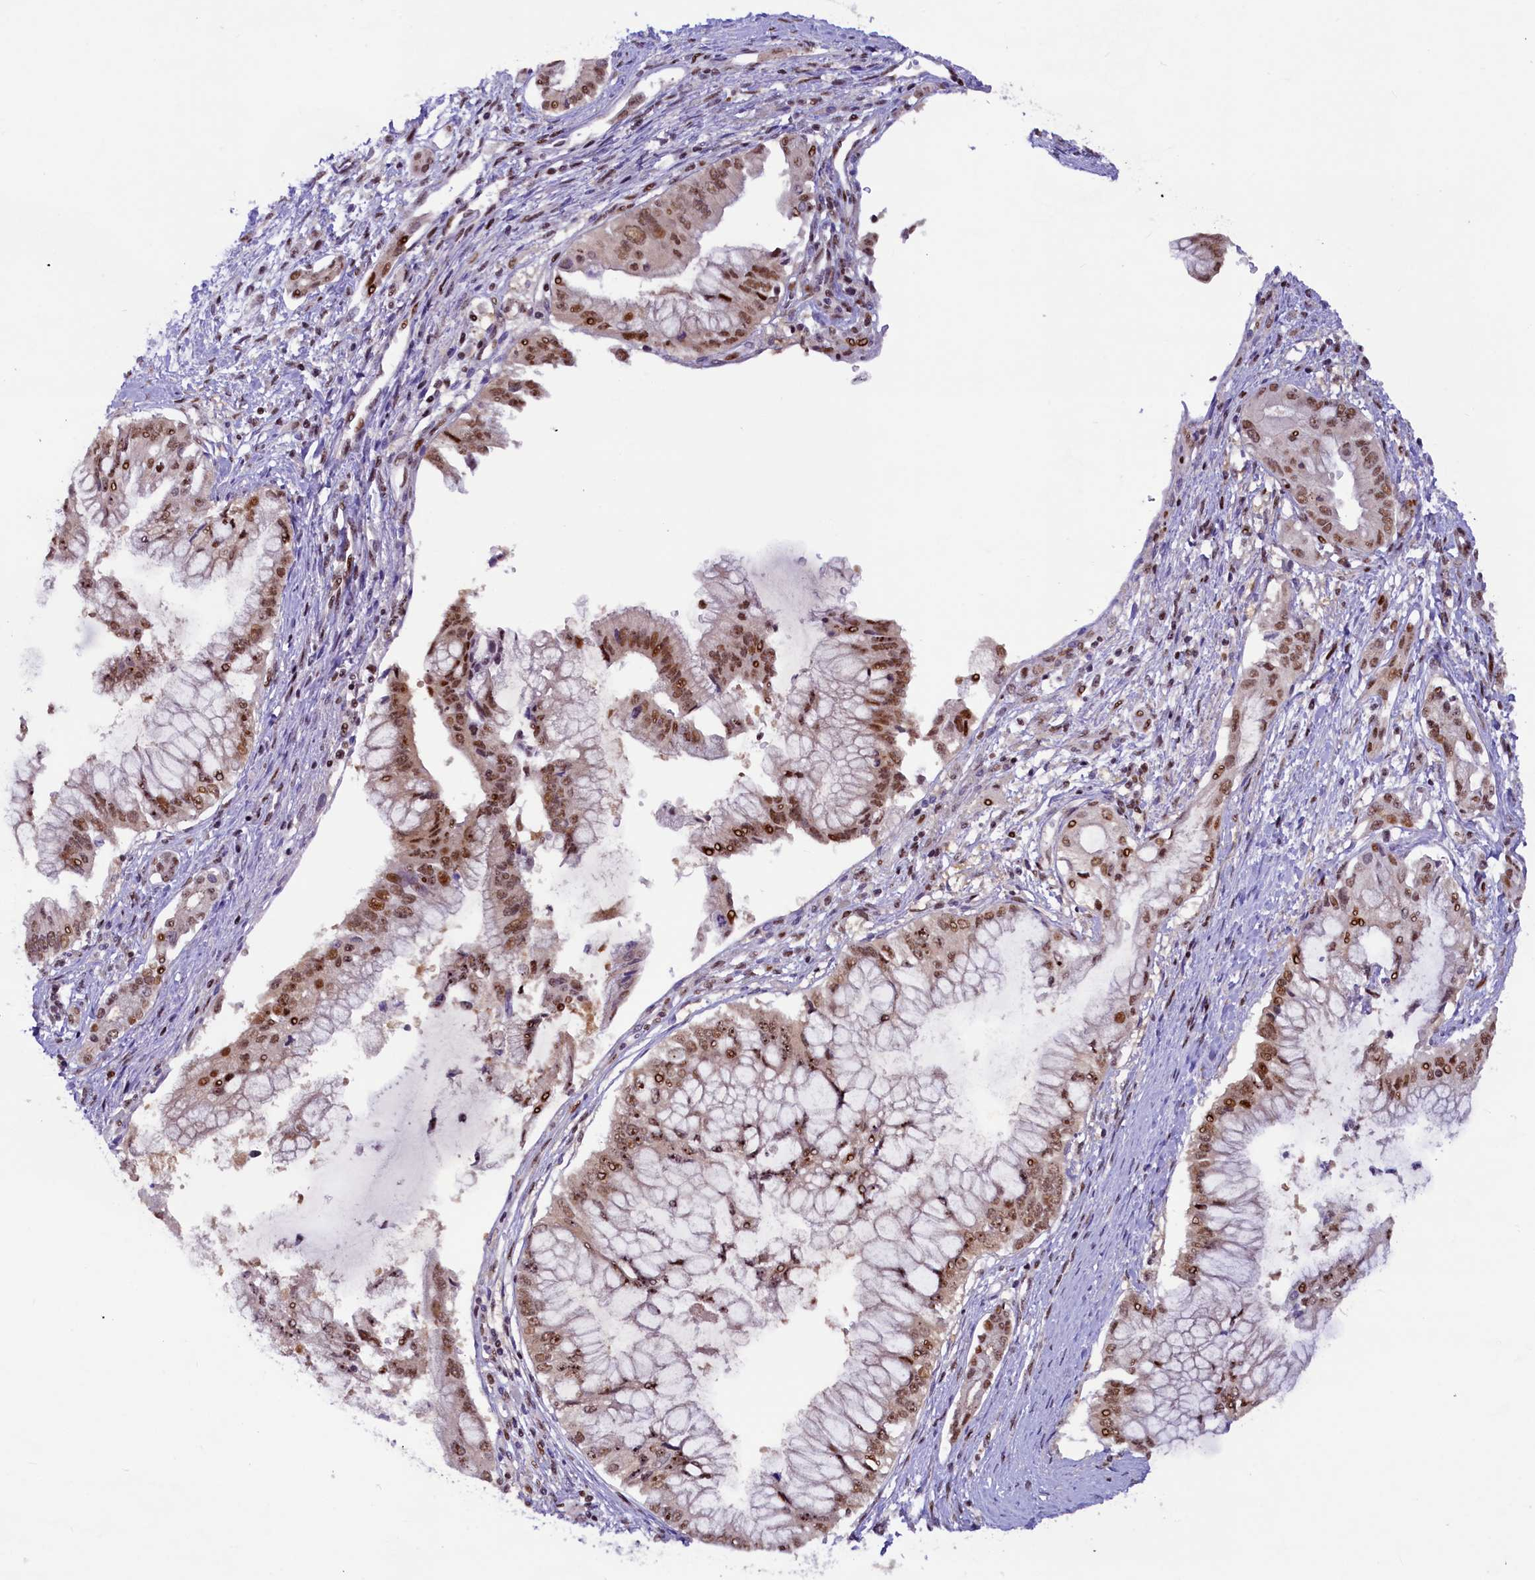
{"staining": {"intensity": "moderate", "quantity": ">75%", "location": "nuclear"}, "tissue": "pancreatic cancer", "cell_type": "Tumor cells", "image_type": "cancer", "snomed": [{"axis": "morphology", "description": "Adenocarcinoma, NOS"}, {"axis": "topography", "description": "Pancreas"}], "caption": "A micrograph showing moderate nuclear staining in approximately >75% of tumor cells in pancreatic cancer (adenocarcinoma), as visualized by brown immunohistochemical staining.", "gene": "ANKS3", "patient": {"sex": "male", "age": 46}}